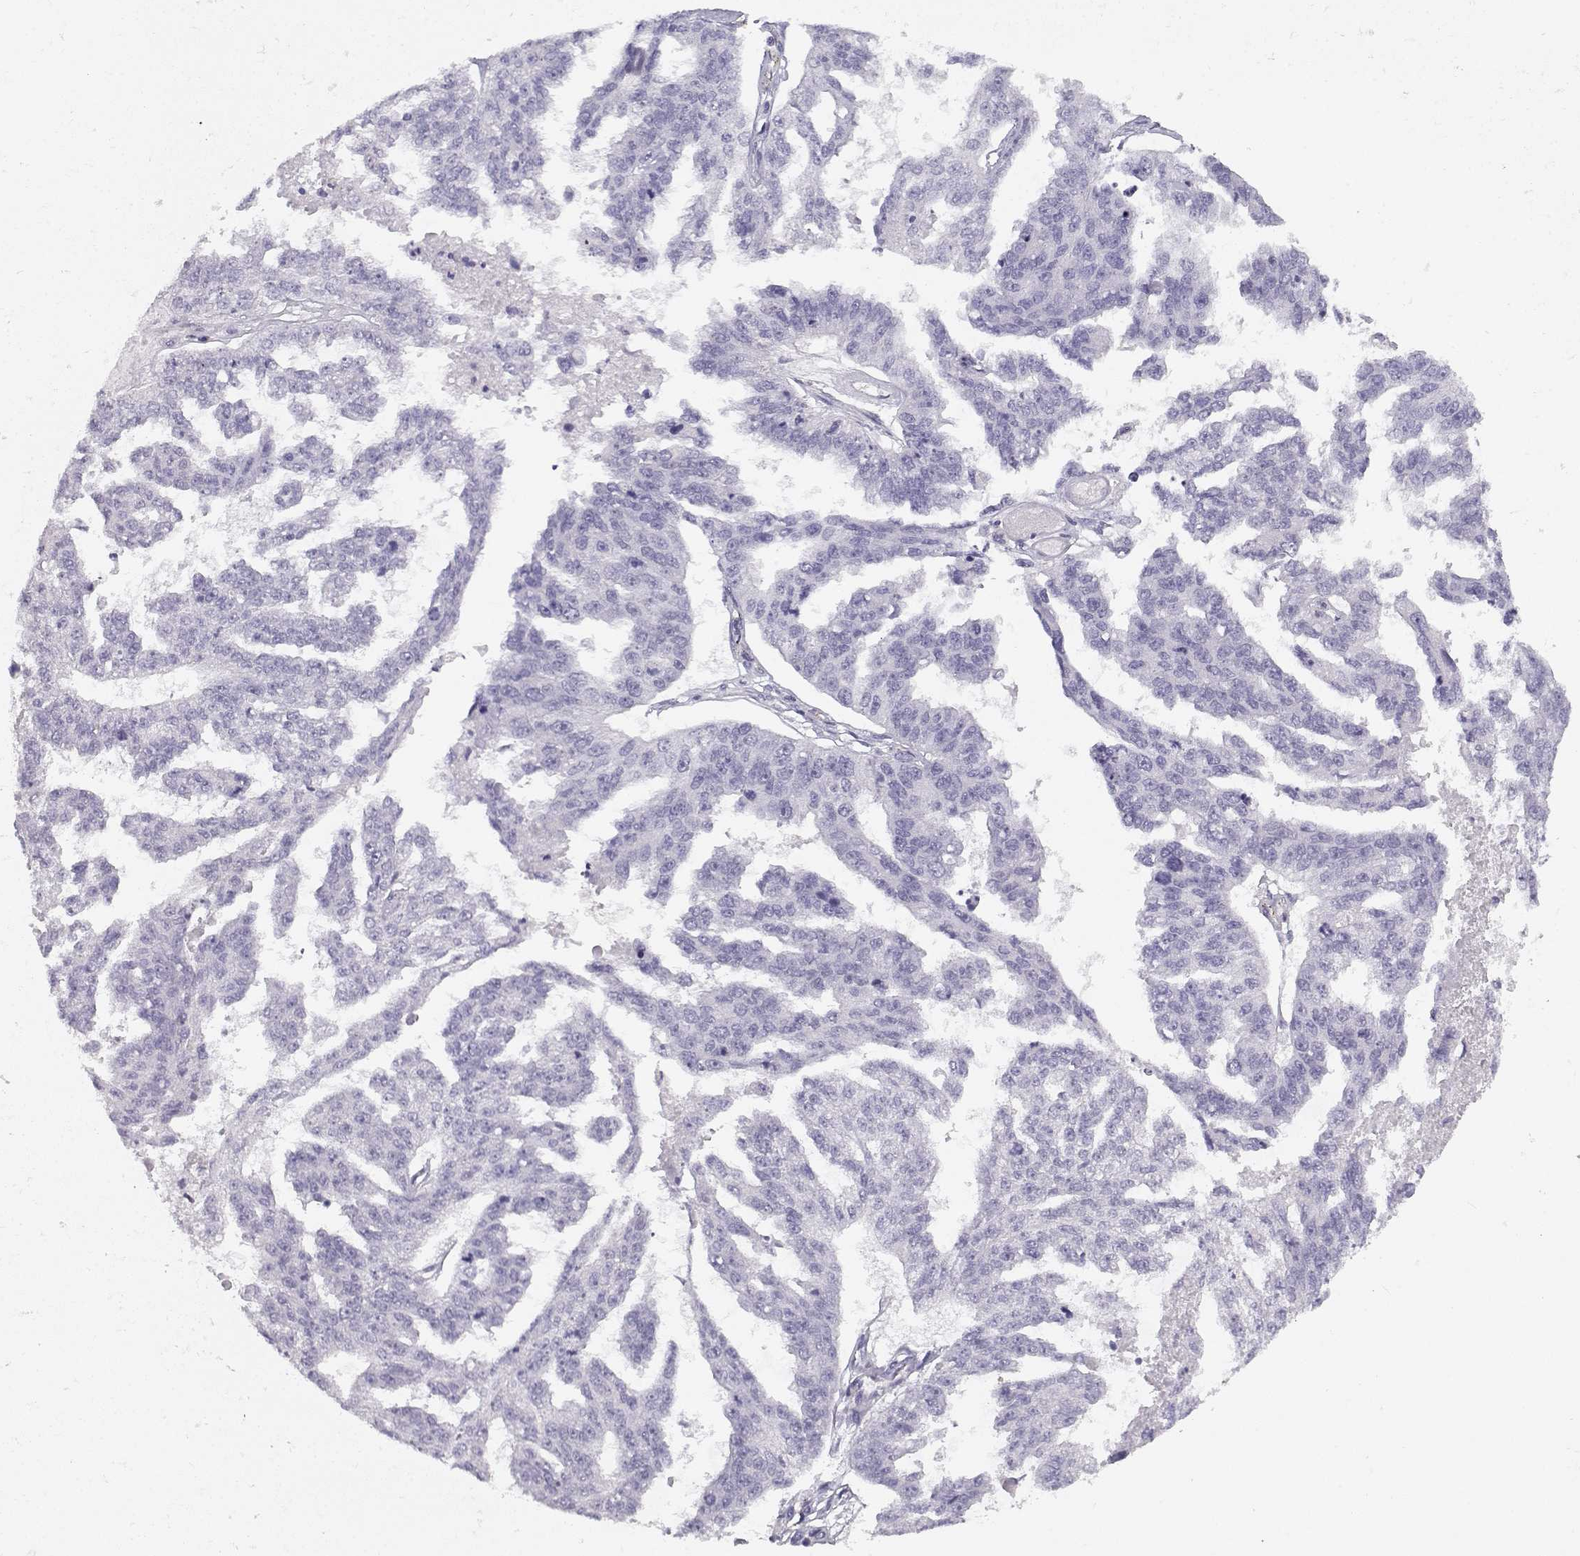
{"staining": {"intensity": "negative", "quantity": "none", "location": "none"}, "tissue": "ovarian cancer", "cell_type": "Tumor cells", "image_type": "cancer", "snomed": [{"axis": "morphology", "description": "Cystadenocarcinoma, serous, NOS"}, {"axis": "topography", "description": "Ovary"}], "caption": "This is a histopathology image of immunohistochemistry (IHC) staining of ovarian cancer (serous cystadenocarcinoma), which shows no expression in tumor cells.", "gene": "MYO1A", "patient": {"sex": "female", "age": 58}}